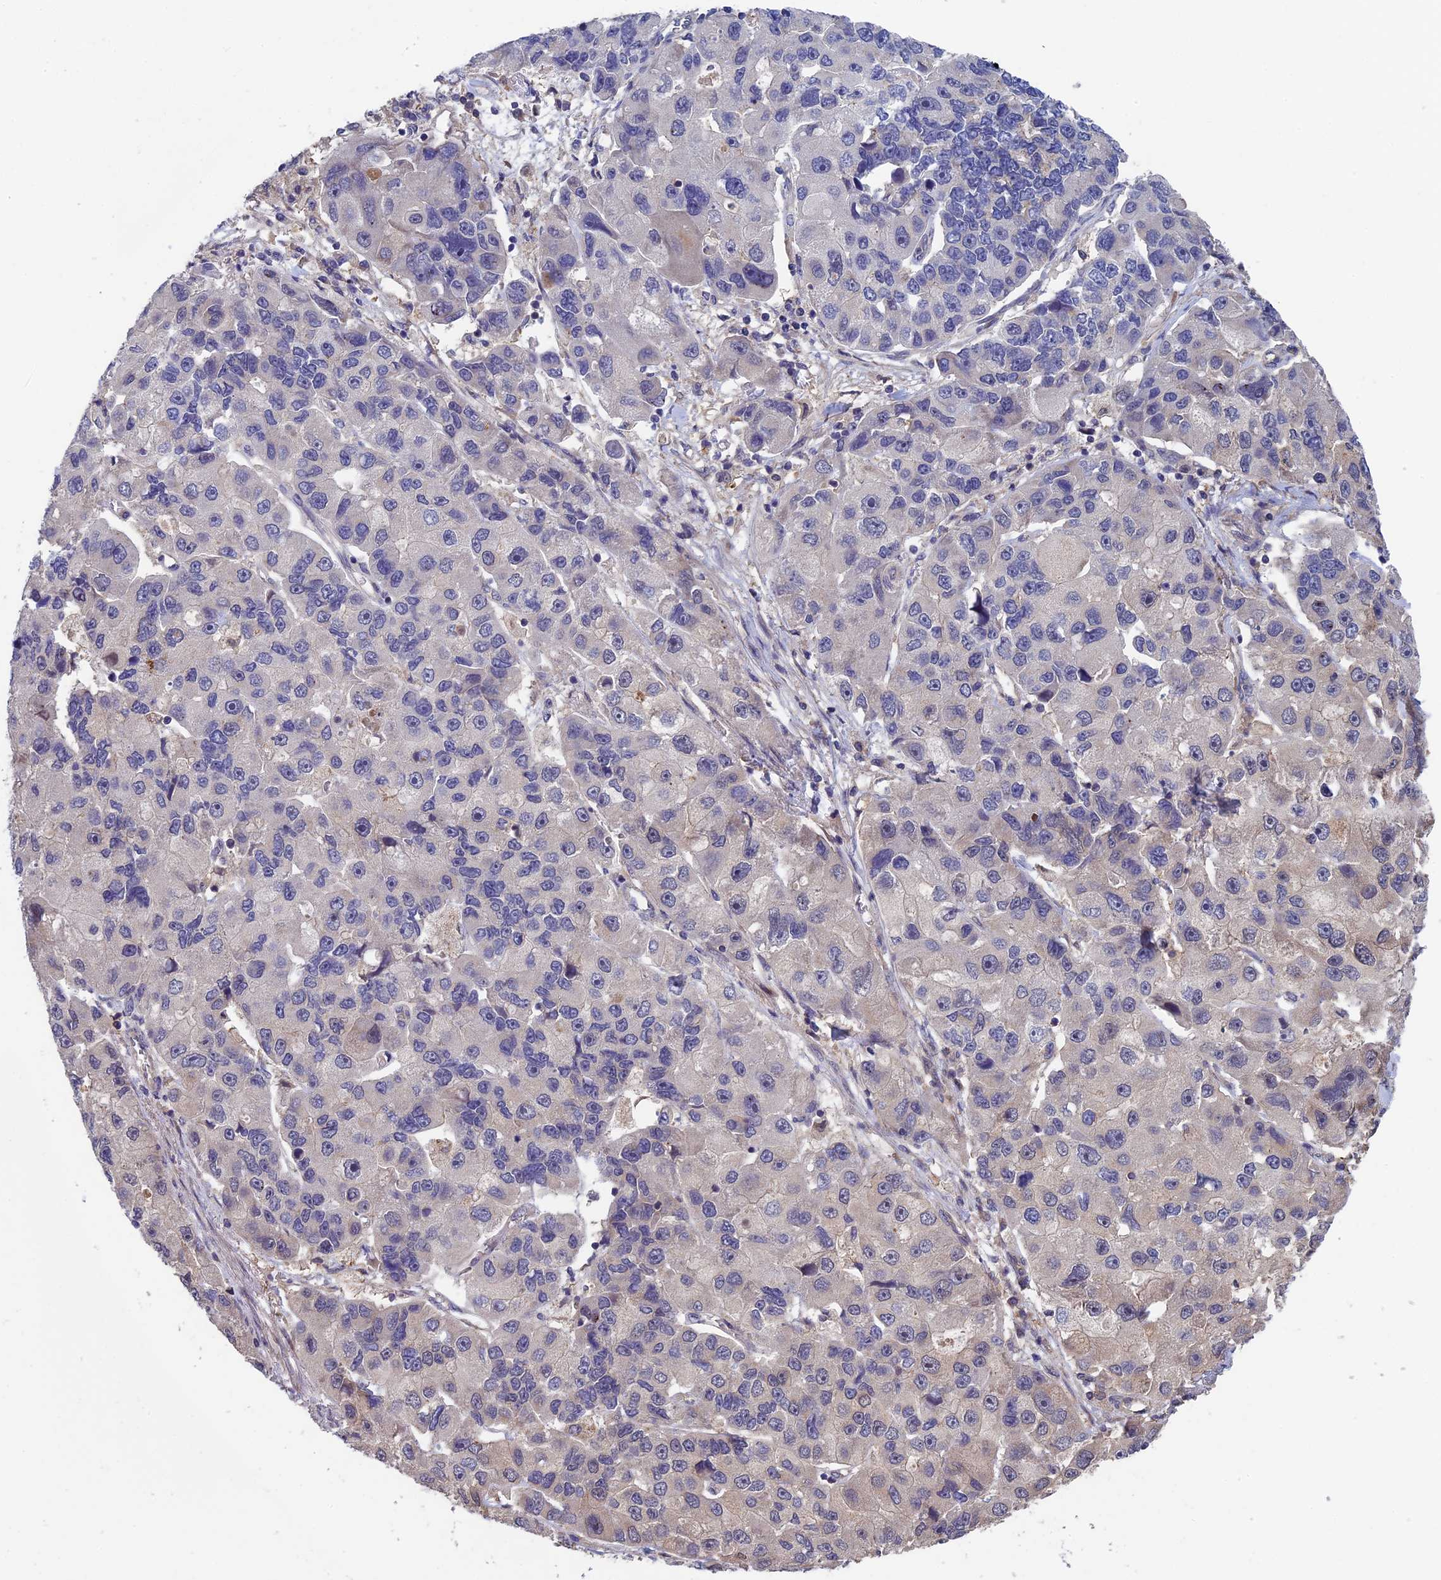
{"staining": {"intensity": "negative", "quantity": "none", "location": "none"}, "tissue": "lung cancer", "cell_type": "Tumor cells", "image_type": "cancer", "snomed": [{"axis": "morphology", "description": "Adenocarcinoma, NOS"}, {"axis": "topography", "description": "Lung"}], "caption": "This histopathology image is of lung adenocarcinoma stained with immunohistochemistry (IHC) to label a protein in brown with the nuclei are counter-stained blue. There is no expression in tumor cells. (DAB (3,3'-diaminobenzidine) immunohistochemistry (IHC), high magnification).", "gene": "LCMT1", "patient": {"sex": "female", "age": 54}}